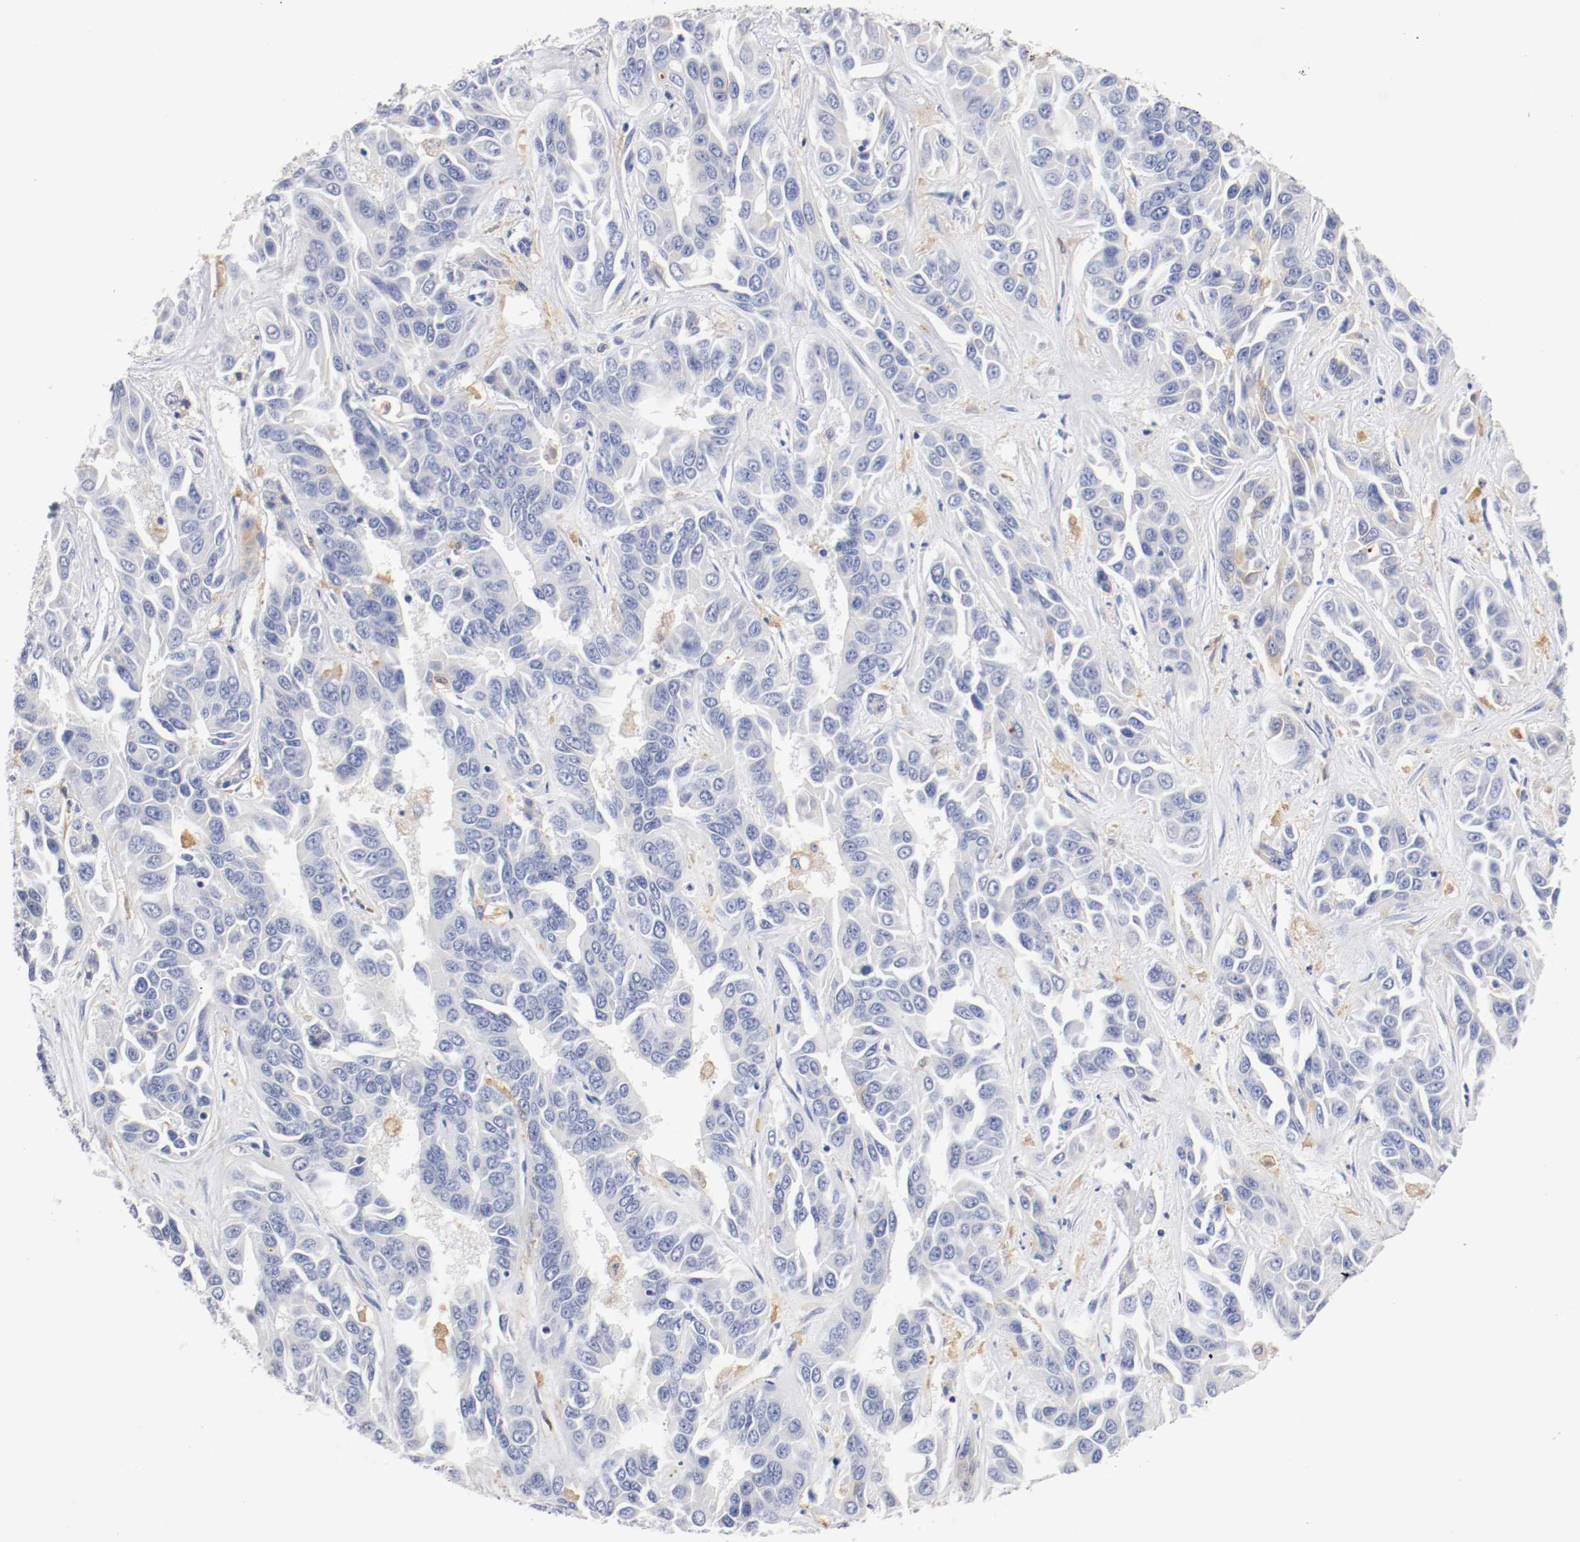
{"staining": {"intensity": "negative", "quantity": "none", "location": "none"}, "tissue": "liver cancer", "cell_type": "Tumor cells", "image_type": "cancer", "snomed": [{"axis": "morphology", "description": "Cholangiocarcinoma"}, {"axis": "topography", "description": "Liver"}], "caption": "High power microscopy photomicrograph of an immunohistochemistry (IHC) photomicrograph of cholangiocarcinoma (liver), revealing no significant staining in tumor cells.", "gene": "FGFBP1", "patient": {"sex": "female", "age": 52}}